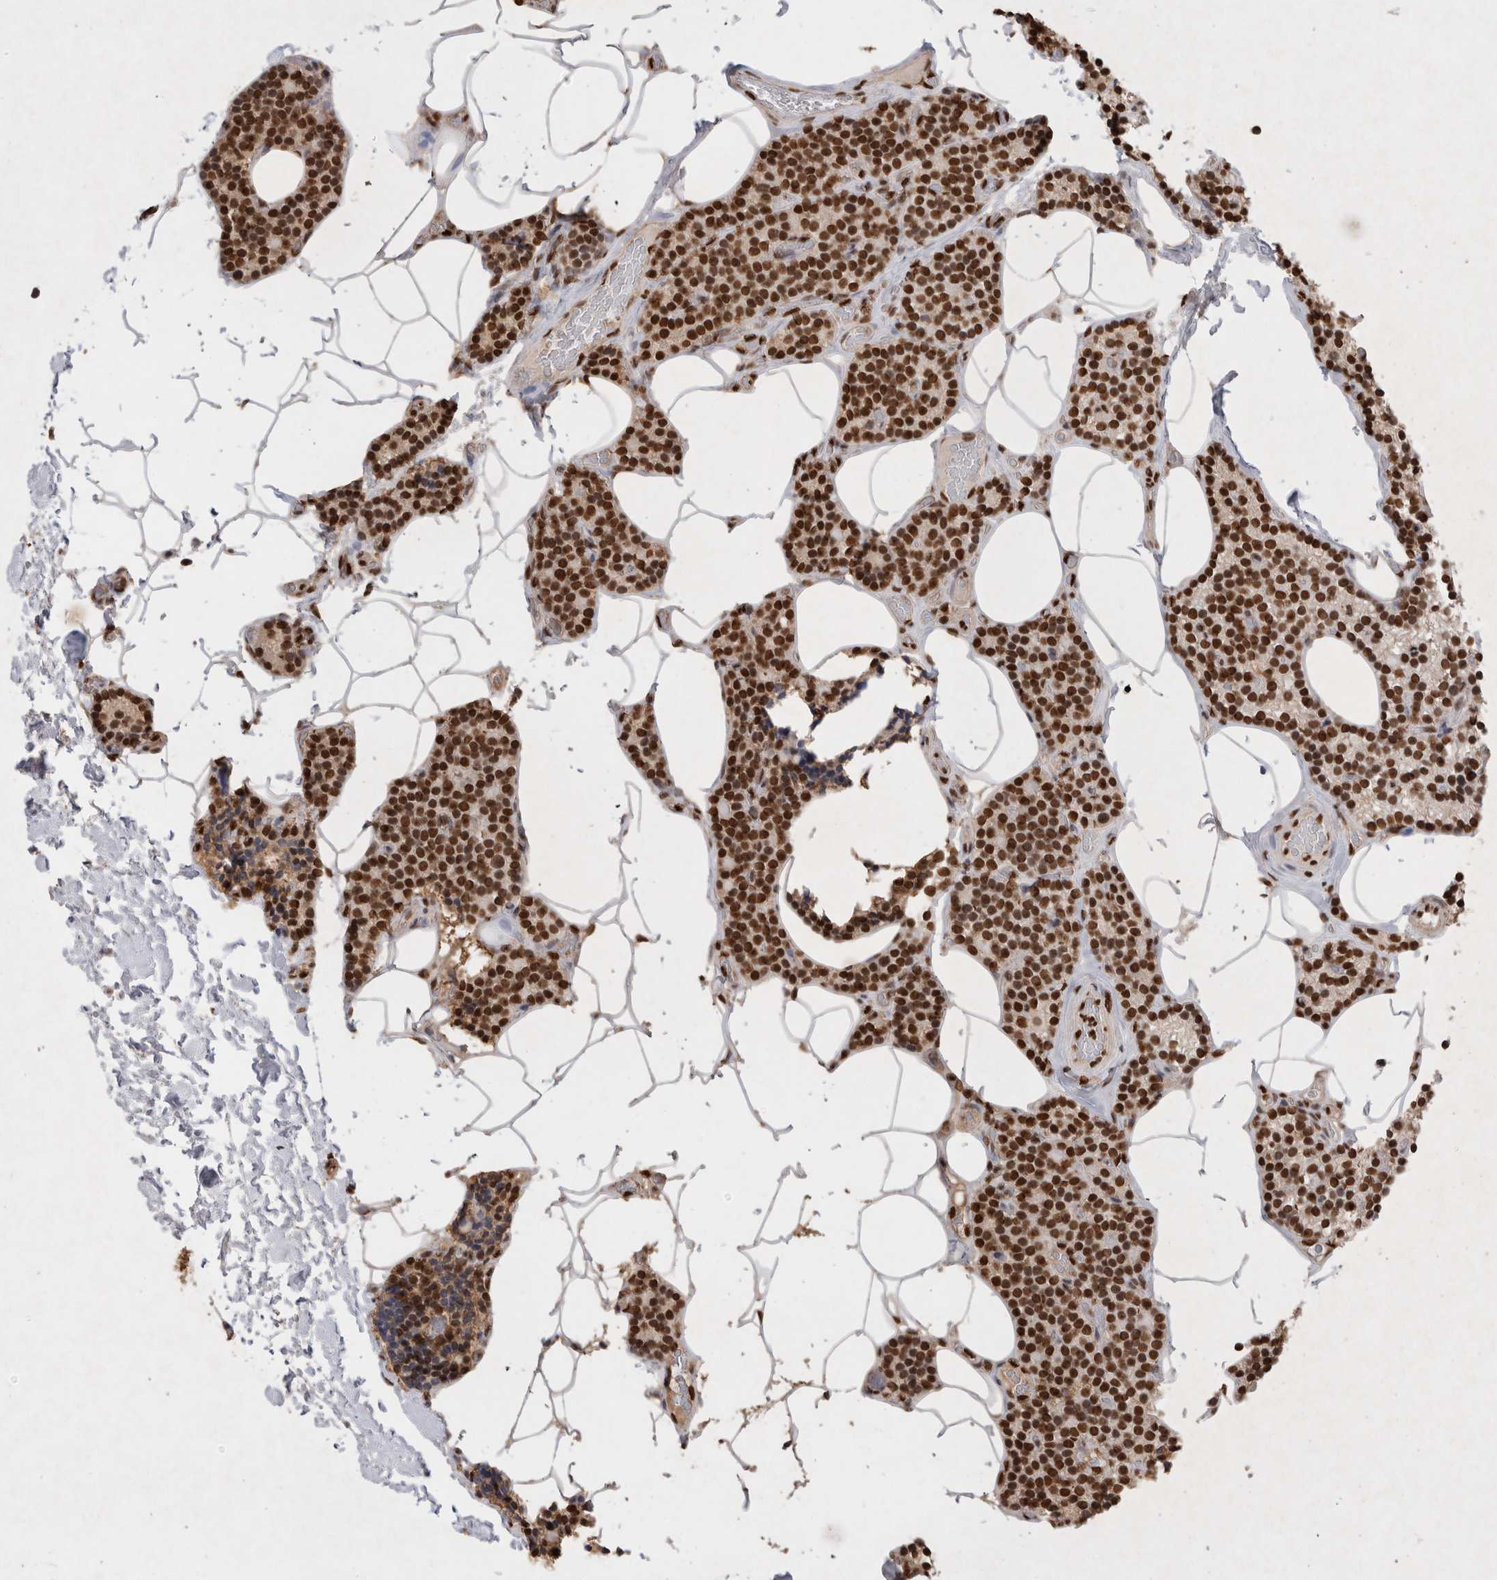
{"staining": {"intensity": "strong", "quantity": ">75%", "location": "cytoplasmic/membranous,nuclear"}, "tissue": "parathyroid gland", "cell_type": "Glandular cells", "image_type": "normal", "snomed": [{"axis": "morphology", "description": "Normal tissue, NOS"}, {"axis": "topography", "description": "Parathyroid gland"}], "caption": "About >75% of glandular cells in normal human parathyroid gland display strong cytoplasmic/membranous,nuclear protein positivity as visualized by brown immunohistochemical staining.", "gene": "HDGF", "patient": {"sex": "male", "age": 52}}